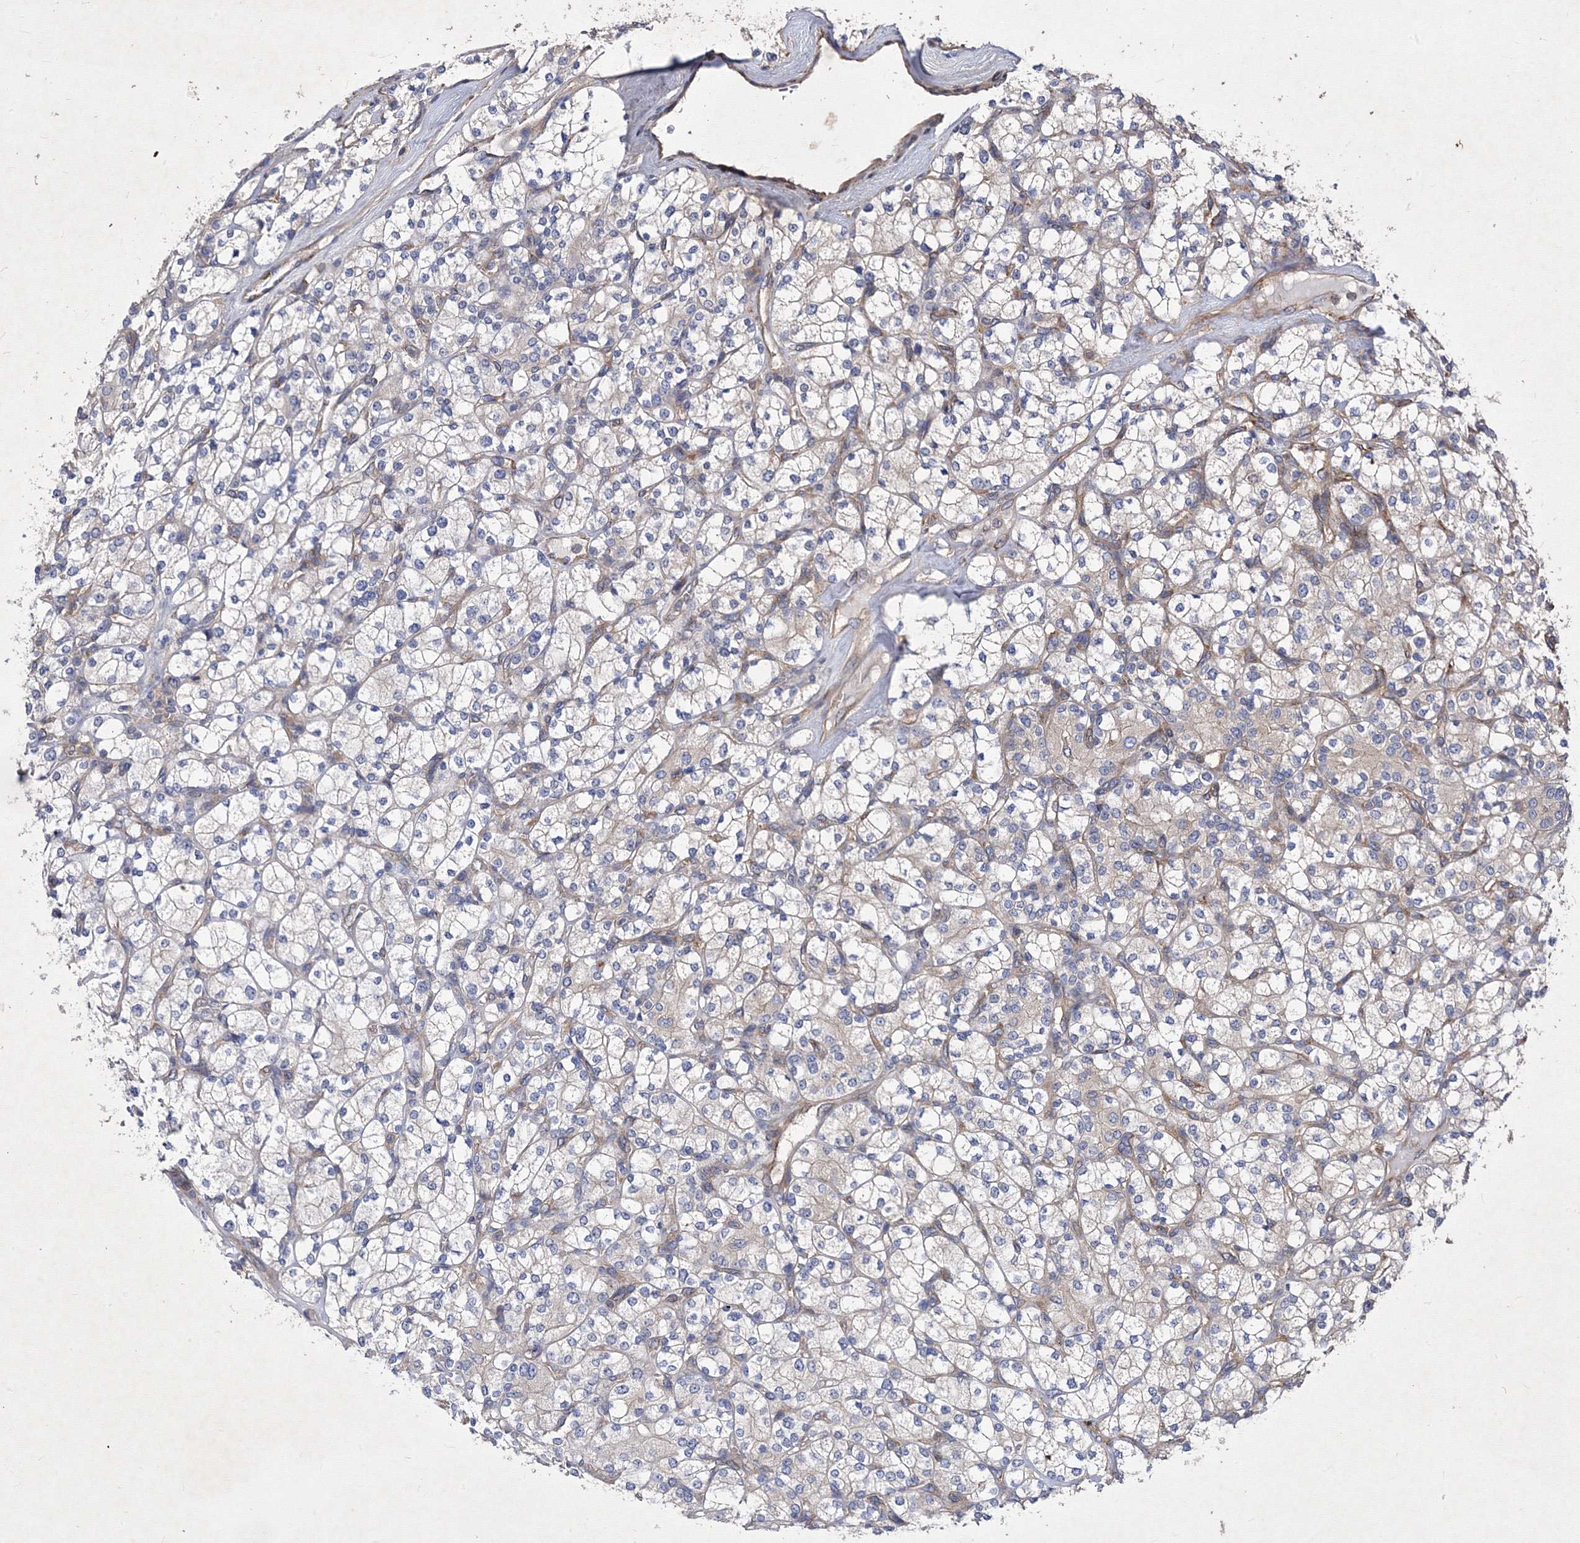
{"staining": {"intensity": "negative", "quantity": "none", "location": "none"}, "tissue": "renal cancer", "cell_type": "Tumor cells", "image_type": "cancer", "snomed": [{"axis": "morphology", "description": "Adenocarcinoma, NOS"}, {"axis": "topography", "description": "Kidney"}], "caption": "Immunohistochemistry photomicrograph of neoplastic tissue: human renal adenocarcinoma stained with DAB exhibits no significant protein expression in tumor cells.", "gene": "SNX18", "patient": {"sex": "male", "age": 77}}